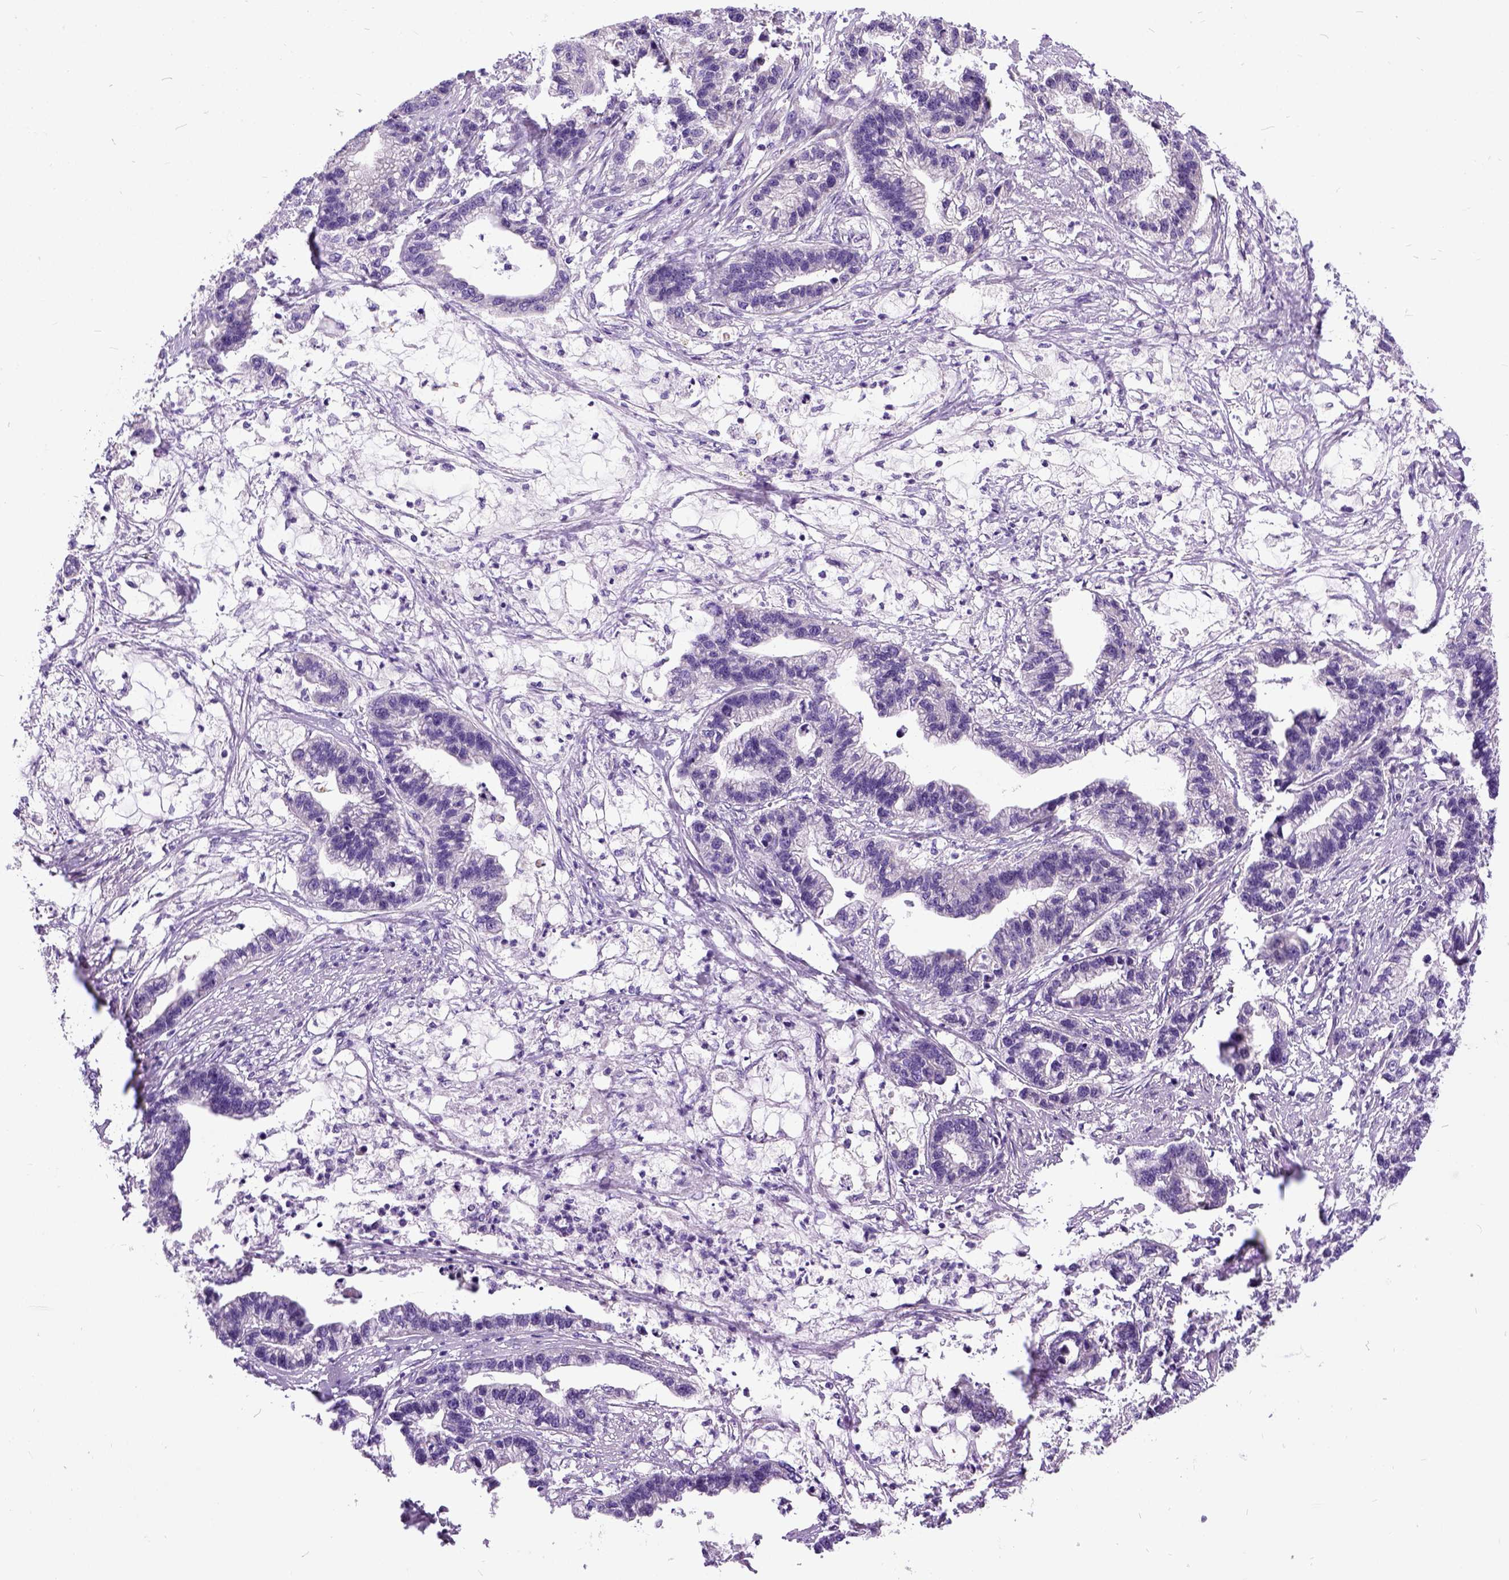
{"staining": {"intensity": "negative", "quantity": "none", "location": "none"}, "tissue": "stomach cancer", "cell_type": "Tumor cells", "image_type": "cancer", "snomed": [{"axis": "morphology", "description": "Adenocarcinoma, NOS"}, {"axis": "topography", "description": "Stomach"}], "caption": "Immunohistochemical staining of adenocarcinoma (stomach) exhibits no significant positivity in tumor cells.", "gene": "NEK5", "patient": {"sex": "male", "age": 83}}